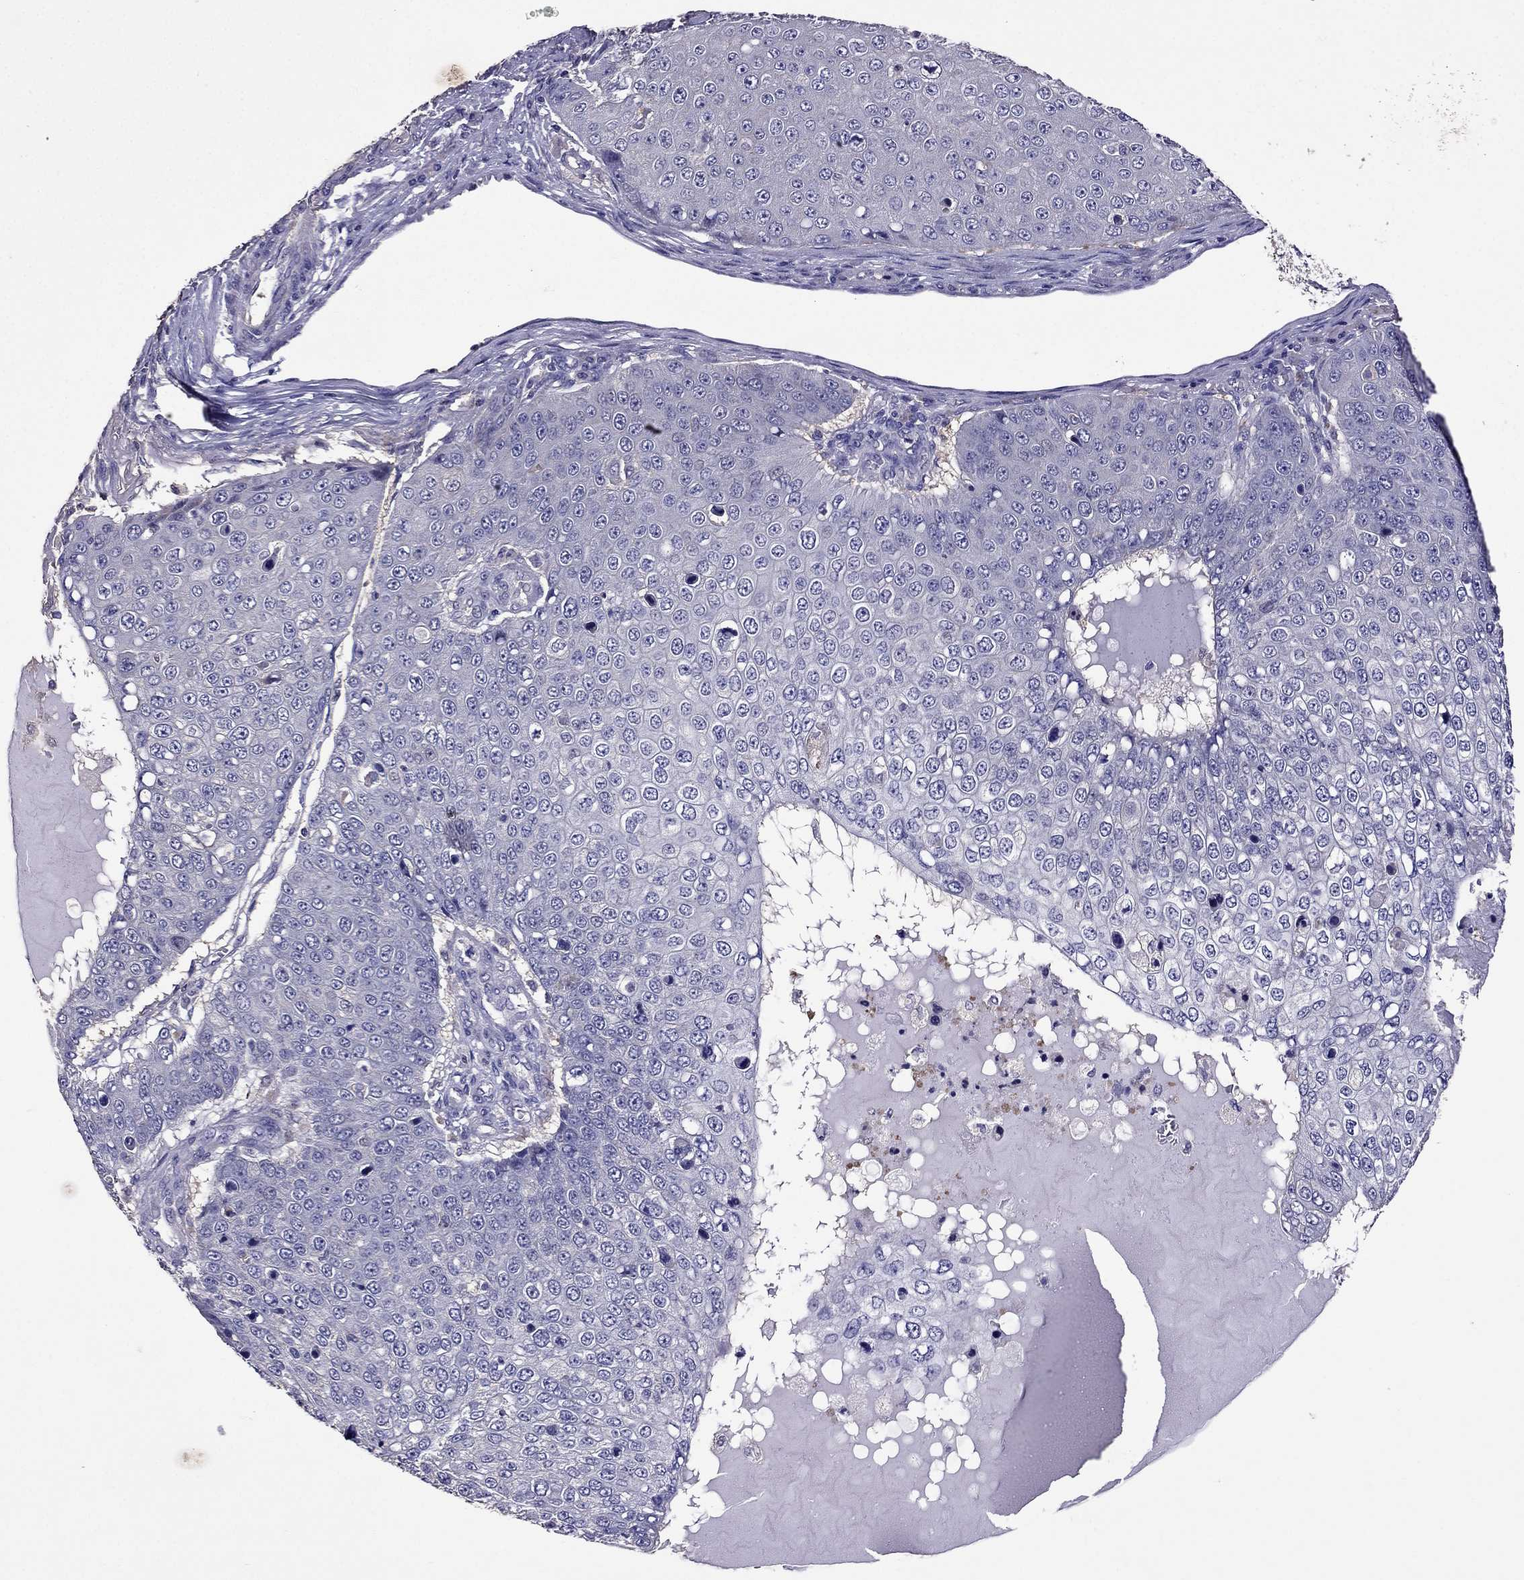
{"staining": {"intensity": "negative", "quantity": "none", "location": "none"}, "tissue": "skin cancer", "cell_type": "Tumor cells", "image_type": "cancer", "snomed": [{"axis": "morphology", "description": "Squamous cell carcinoma, NOS"}, {"axis": "topography", "description": "Skin"}], "caption": "The histopathology image demonstrates no staining of tumor cells in skin cancer.", "gene": "NKX3-1", "patient": {"sex": "male", "age": 71}}